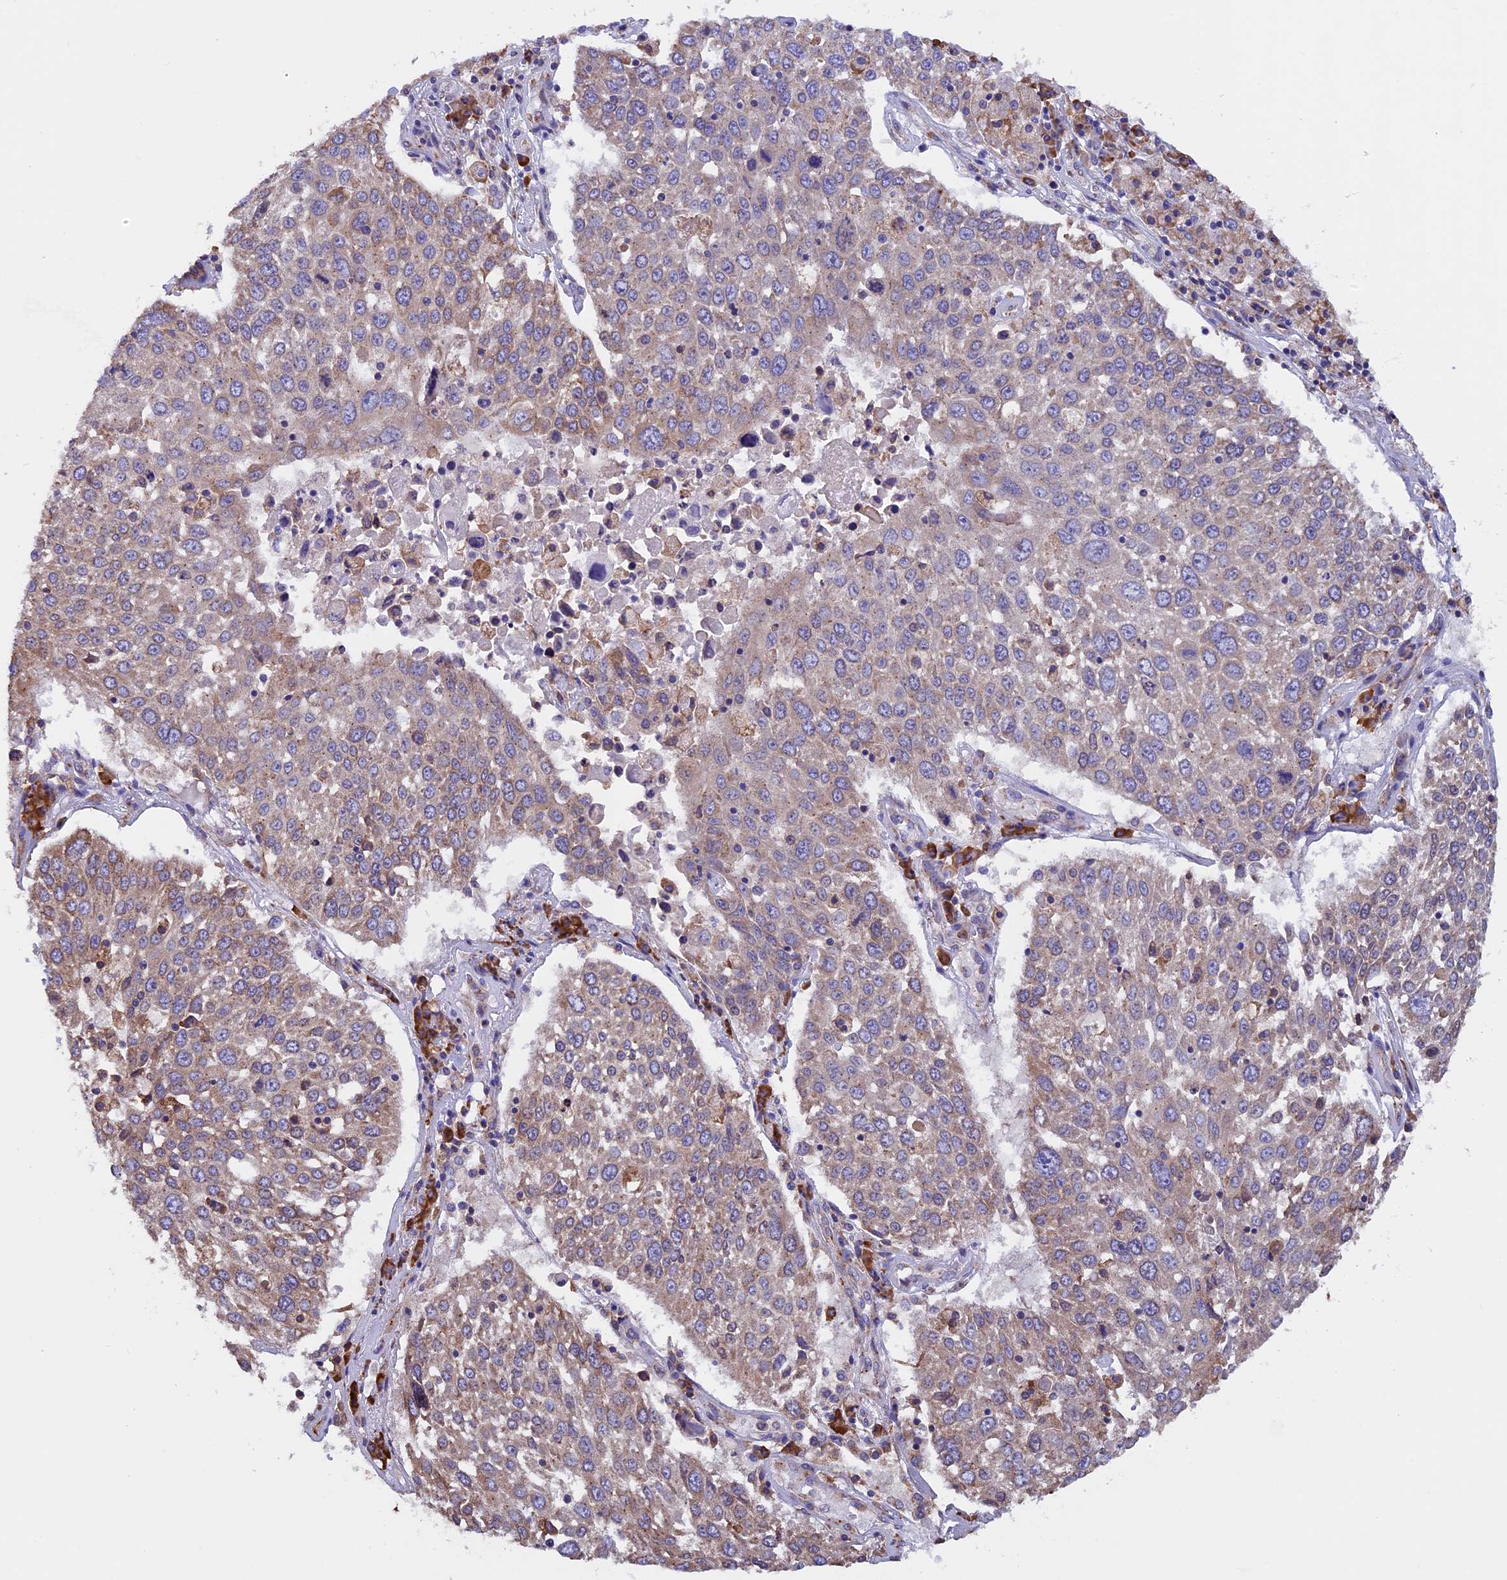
{"staining": {"intensity": "moderate", "quantity": "25%-75%", "location": "cytoplasmic/membranous"}, "tissue": "lung cancer", "cell_type": "Tumor cells", "image_type": "cancer", "snomed": [{"axis": "morphology", "description": "Squamous cell carcinoma, NOS"}, {"axis": "topography", "description": "Lung"}], "caption": "High-magnification brightfield microscopy of squamous cell carcinoma (lung) stained with DAB (3,3'-diaminobenzidine) (brown) and counterstained with hematoxylin (blue). tumor cells exhibit moderate cytoplasmic/membranous staining is present in about25%-75% of cells.", "gene": "BTBD3", "patient": {"sex": "male", "age": 65}}